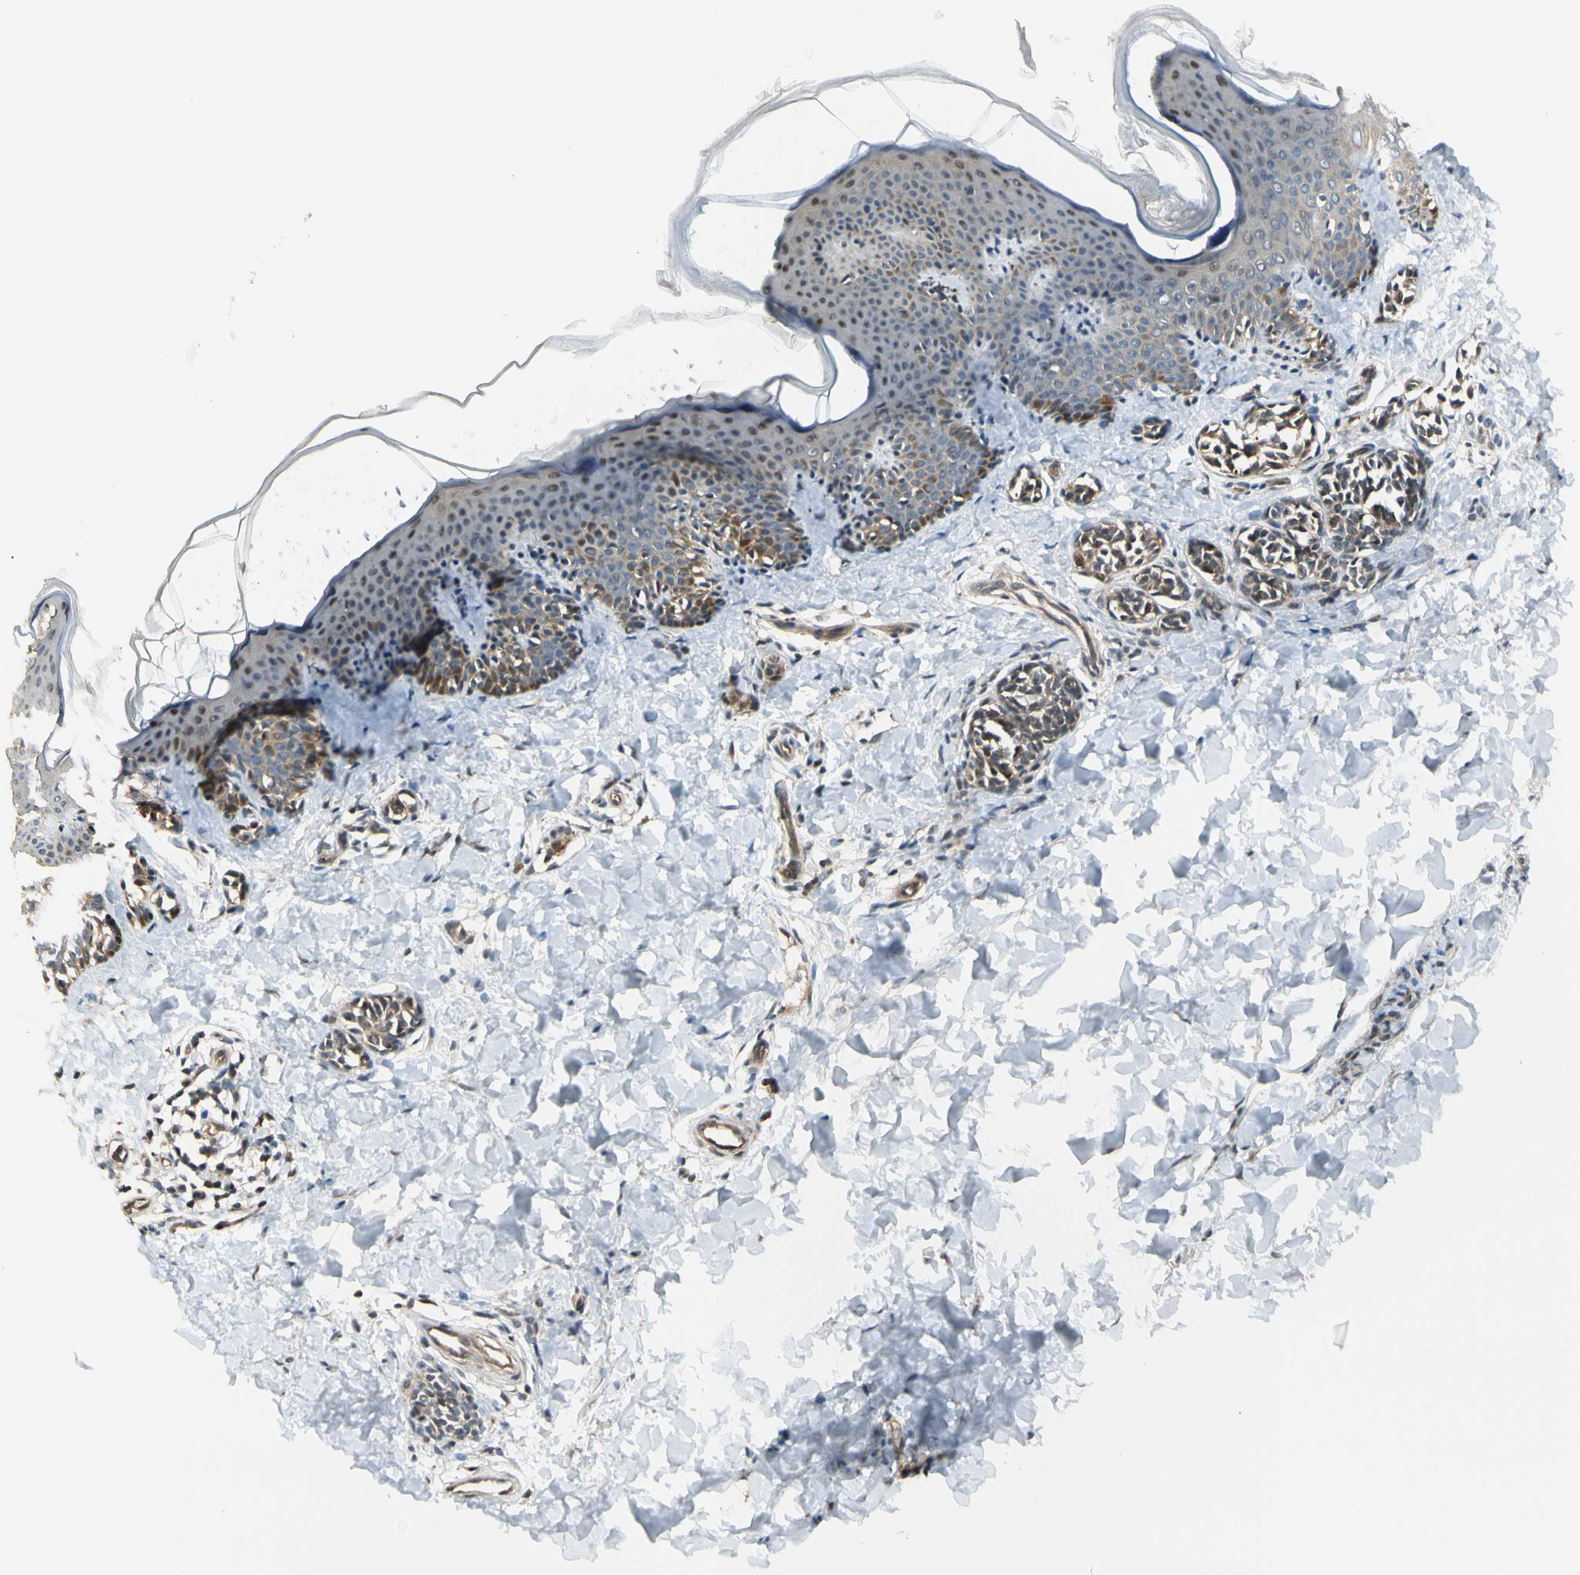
{"staining": {"intensity": "moderate", "quantity": ">75%", "location": "cytoplasmic/membranous"}, "tissue": "skin", "cell_type": "Fibroblasts", "image_type": "normal", "snomed": [{"axis": "morphology", "description": "Normal tissue, NOS"}, {"axis": "topography", "description": "Skin"}], "caption": "Moderate cytoplasmic/membranous staining is seen in about >75% of fibroblasts in unremarkable skin.", "gene": "RASGRF1", "patient": {"sex": "male", "age": 16}}